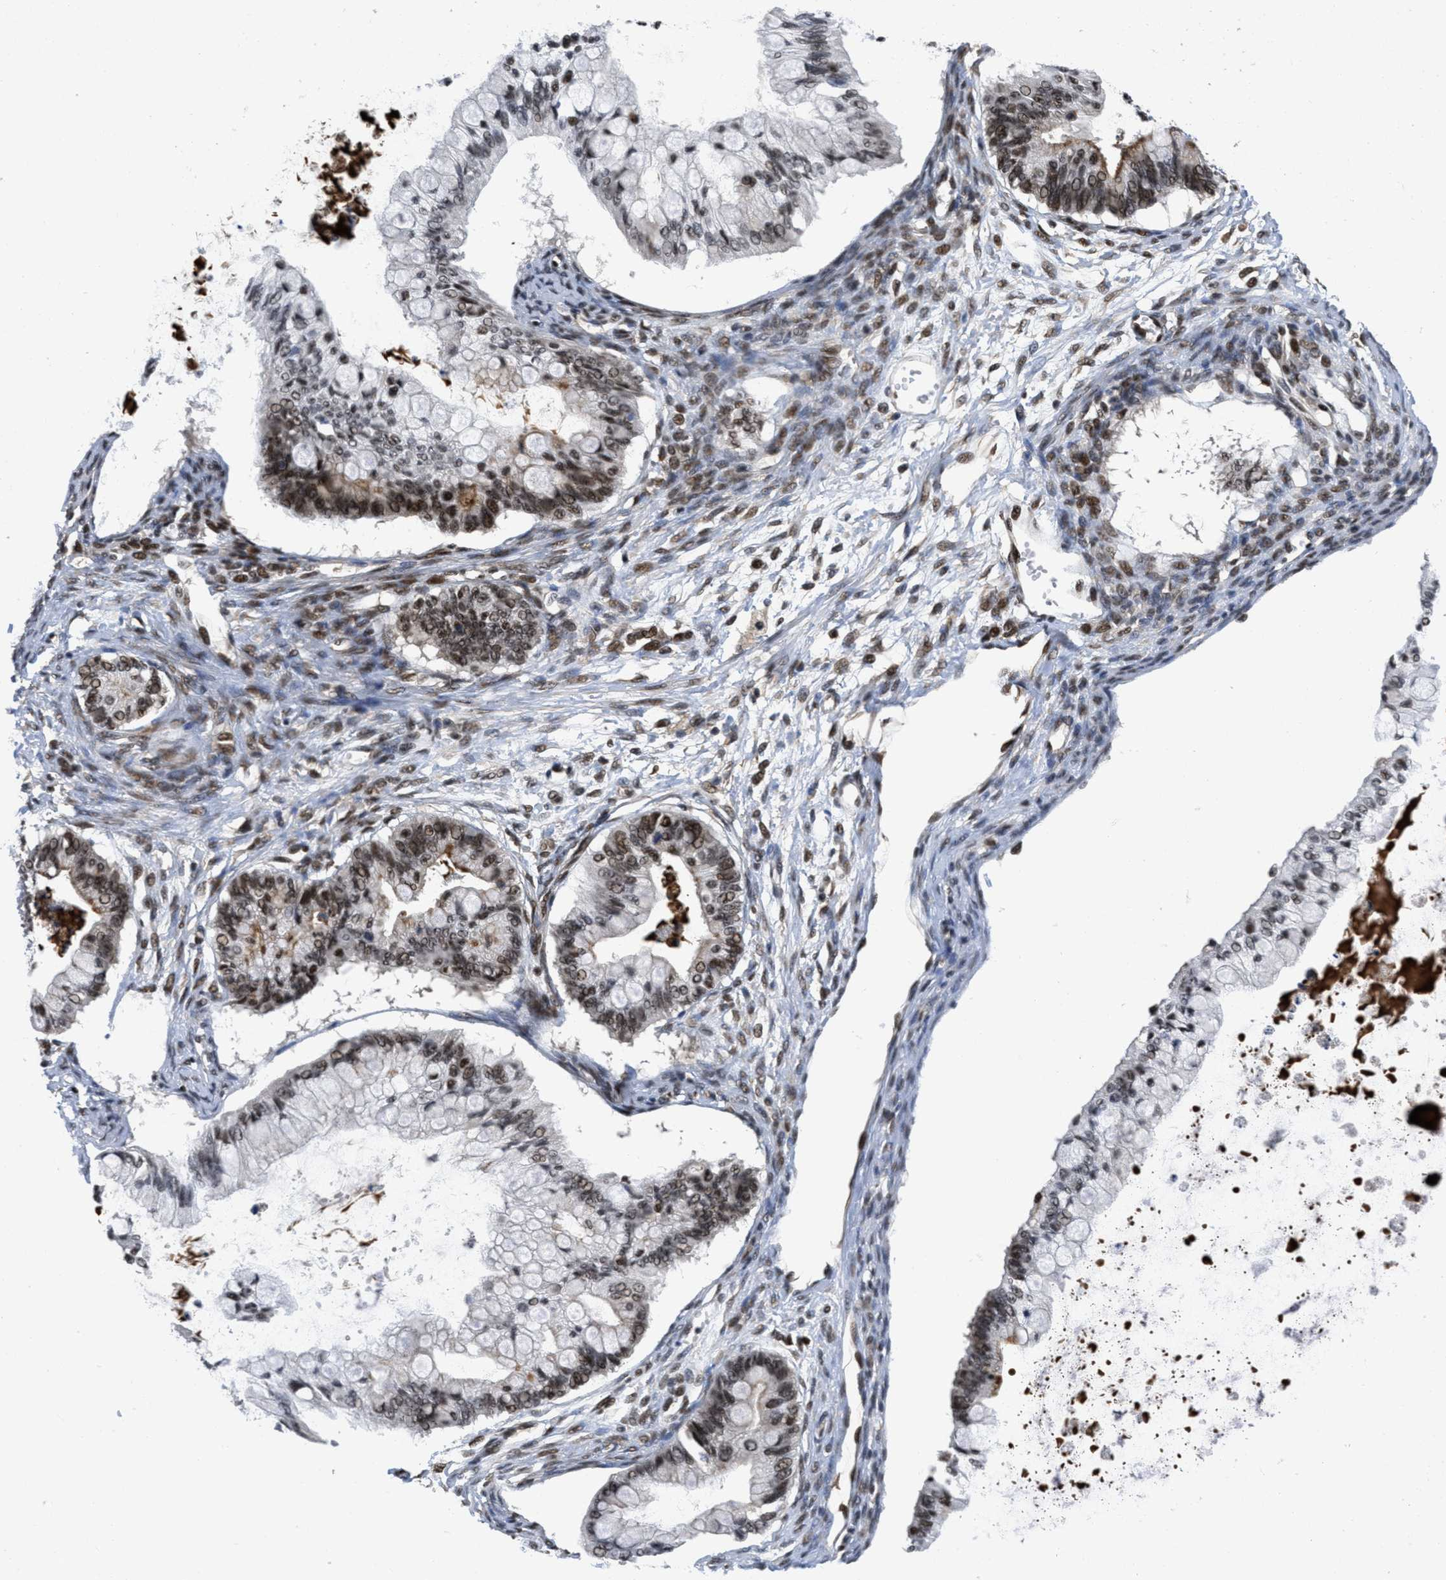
{"staining": {"intensity": "moderate", "quantity": ">75%", "location": "nuclear"}, "tissue": "ovarian cancer", "cell_type": "Tumor cells", "image_type": "cancer", "snomed": [{"axis": "morphology", "description": "Cystadenocarcinoma, mucinous, NOS"}, {"axis": "topography", "description": "Ovary"}], "caption": "Ovarian cancer stained for a protein (brown) demonstrates moderate nuclear positive expression in approximately >75% of tumor cells.", "gene": "CUL4B", "patient": {"sex": "female", "age": 57}}